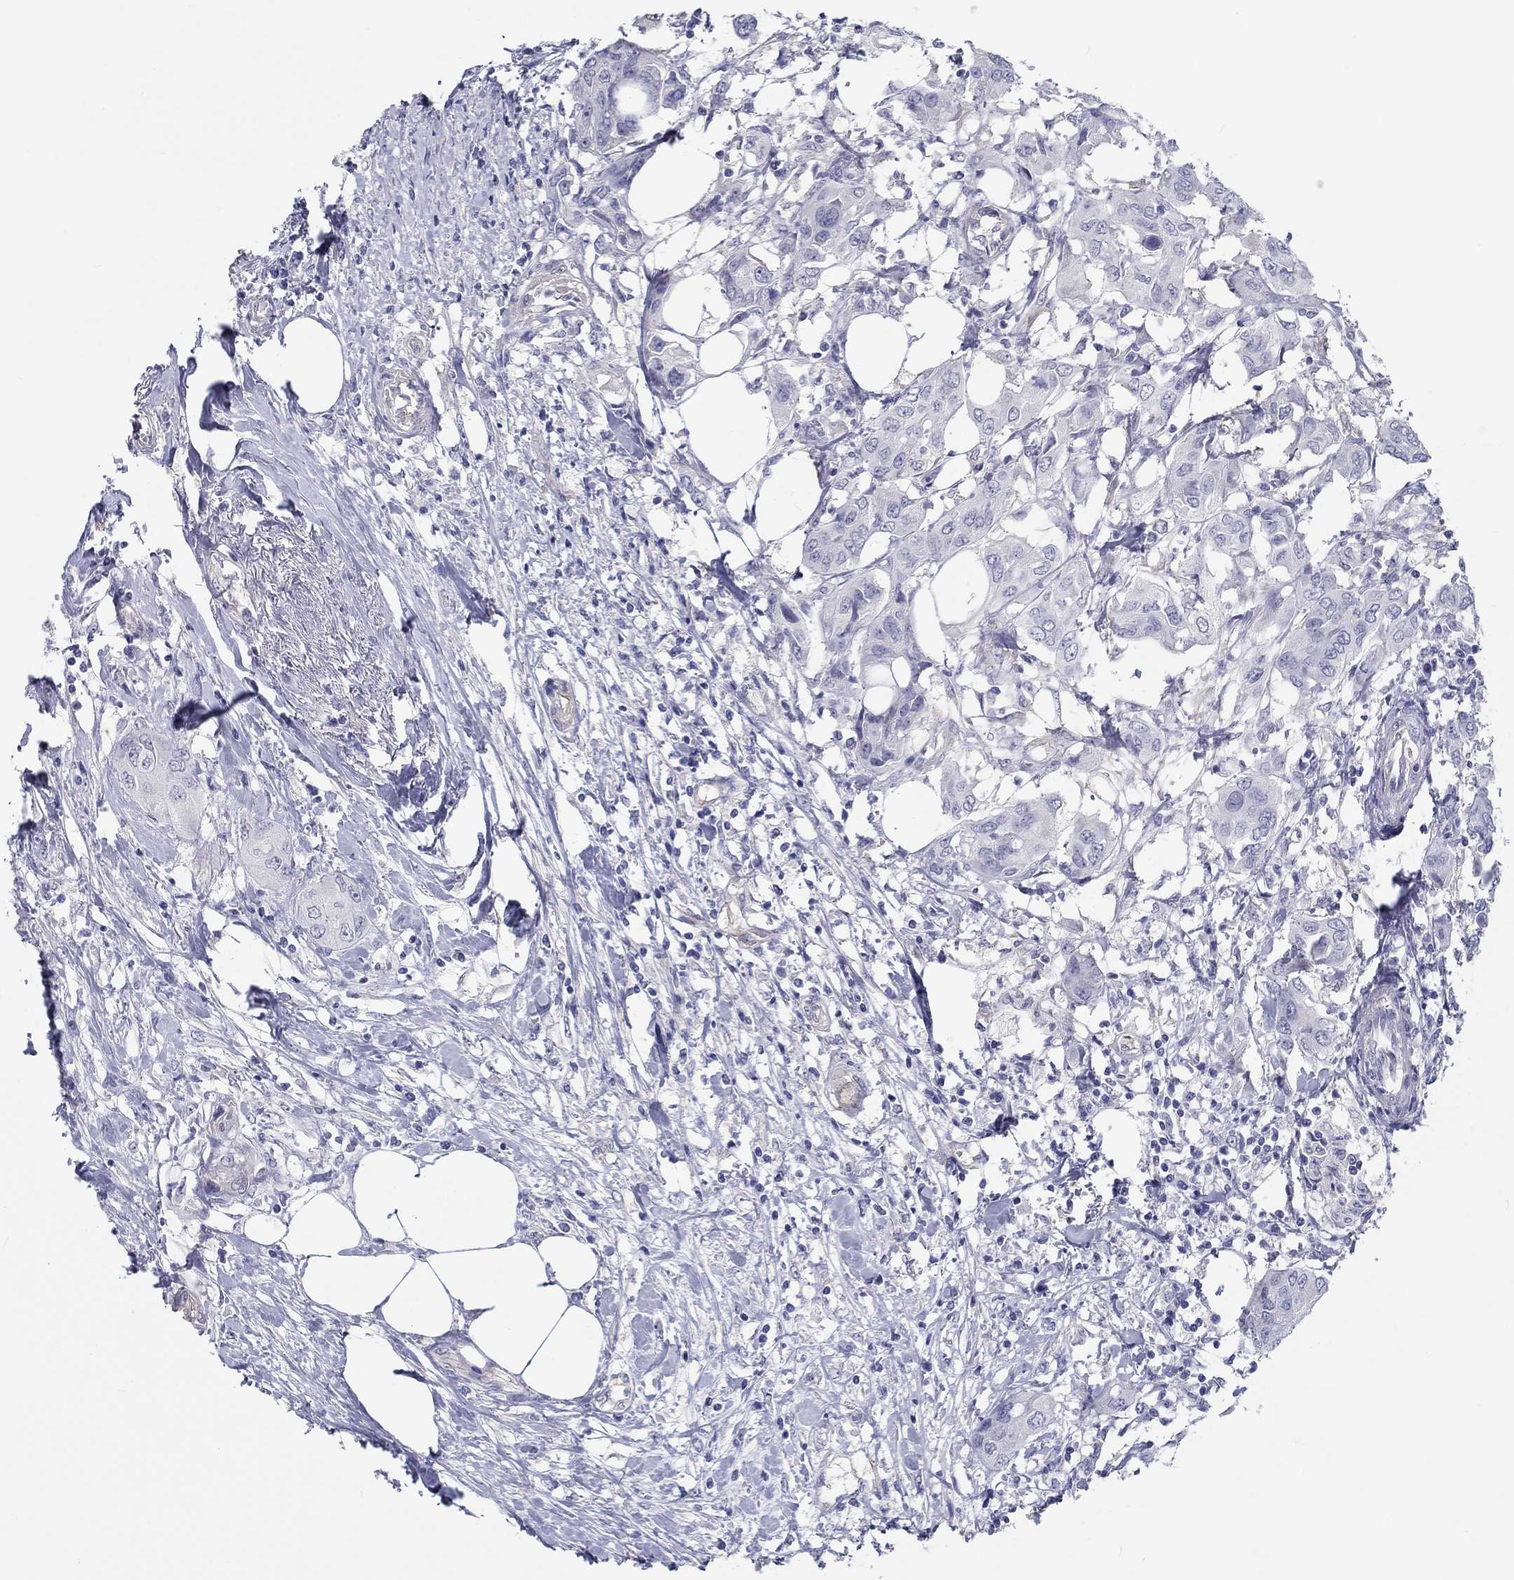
{"staining": {"intensity": "negative", "quantity": "none", "location": "none"}, "tissue": "urothelial cancer", "cell_type": "Tumor cells", "image_type": "cancer", "snomed": [{"axis": "morphology", "description": "Urothelial carcinoma, NOS"}, {"axis": "morphology", "description": "Urothelial carcinoma, High grade"}, {"axis": "topography", "description": "Urinary bladder"}], "caption": "Protein analysis of high-grade urothelial carcinoma shows no significant positivity in tumor cells.", "gene": "CRYGD", "patient": {"sex": "male", "age": 63}}